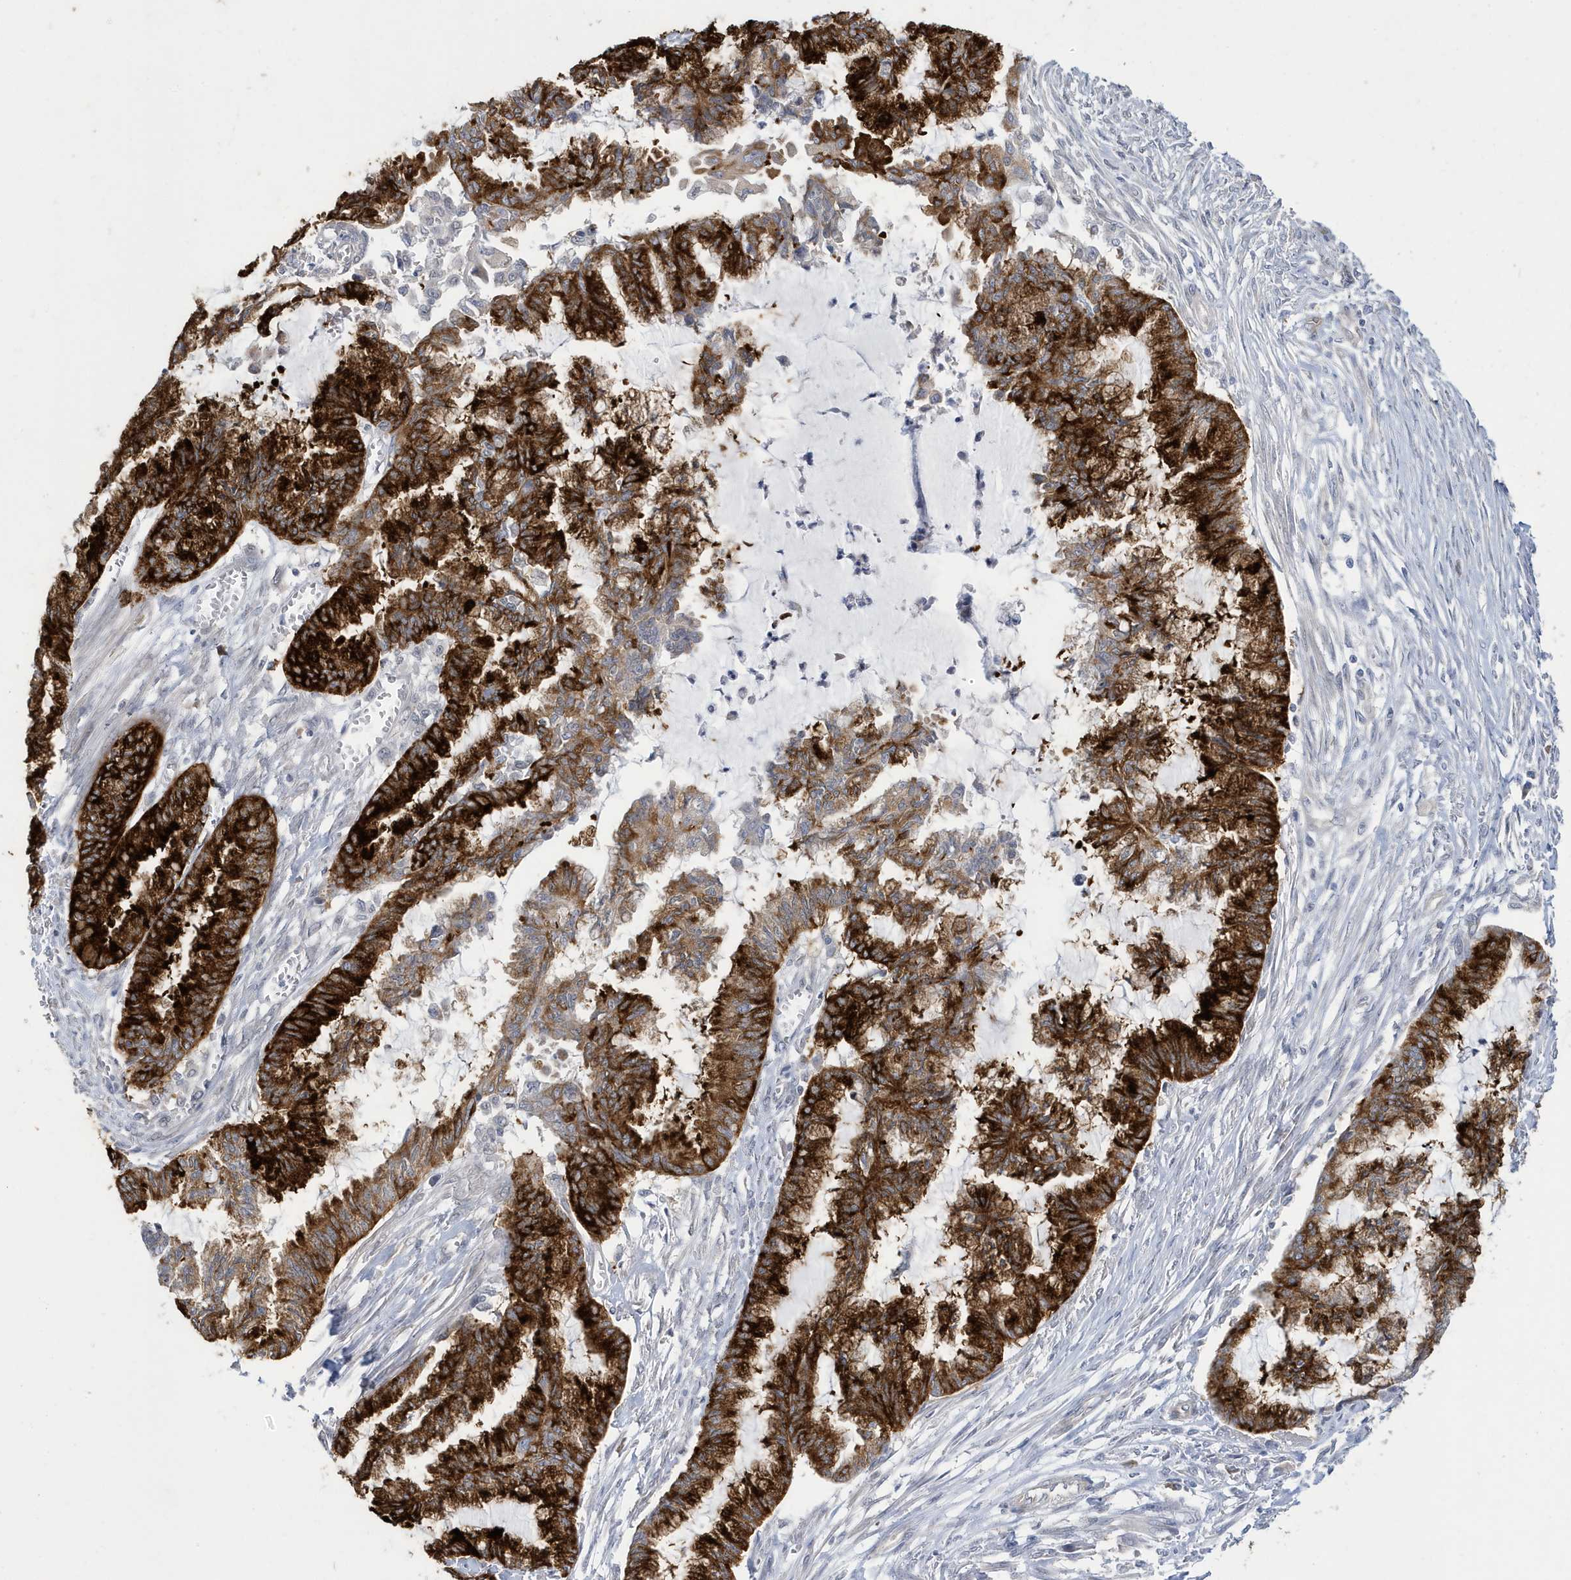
{"staining": {"intensity": "strong", "quantity": ">75%", "location": "cytoplasmic/membranous"}, "tissue": "endometrial cancer", "cell_type": "Tumor cells", "image_type": "cancer", "snomed": [{"axis": "morphology", "description": "Adenocarcinoma, NOS"}, {"axis": "topography", "description": "Endometrium"}], "caption": "The immunohistochemical stain labels strong cytoplasmic/membranous positivity in tumor cells of endometrial cancer tissue.", "gene": "ZNF654", "patient": {"sex": "female", "age": 86}}